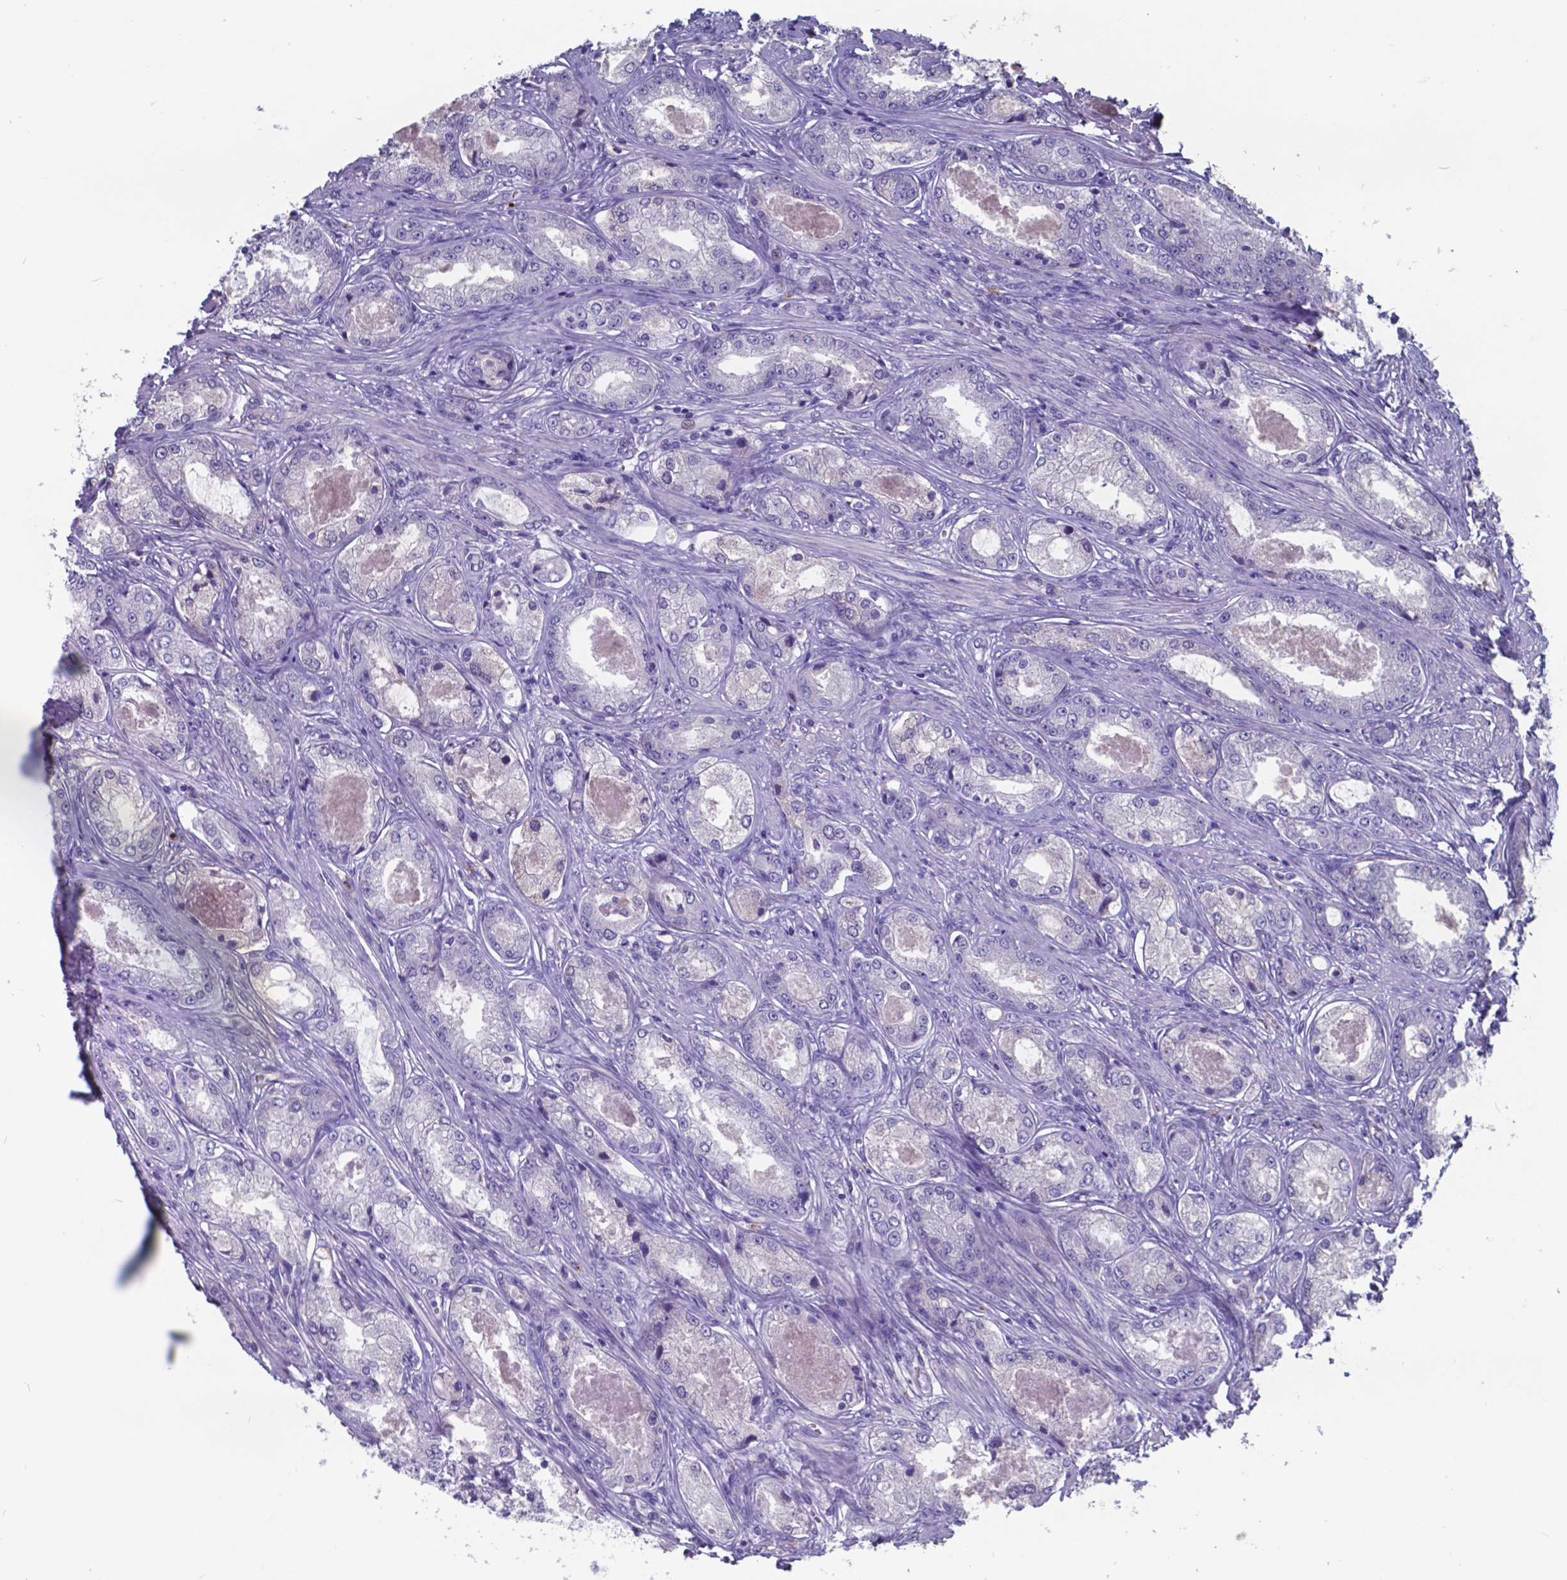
{"staining": {"intensity": "negative", "quantity": "none", "location": "none"}, "tissue": "prostate cancer", "cell_type": "Tumor cells", "image_type": "cancer", "snomed": [{"axis": "morphology", "description": "Adenocarcinoma, Low grade"}, {"axis": "topography", "description": "Prostate"}], "caption": "An image of prostate cancer stained for a protein shows no brown staining in tumor cells. (DAB IHC, high magnification).", "gene": "TTR", "patient": {"sex": "male", "age": 68}}